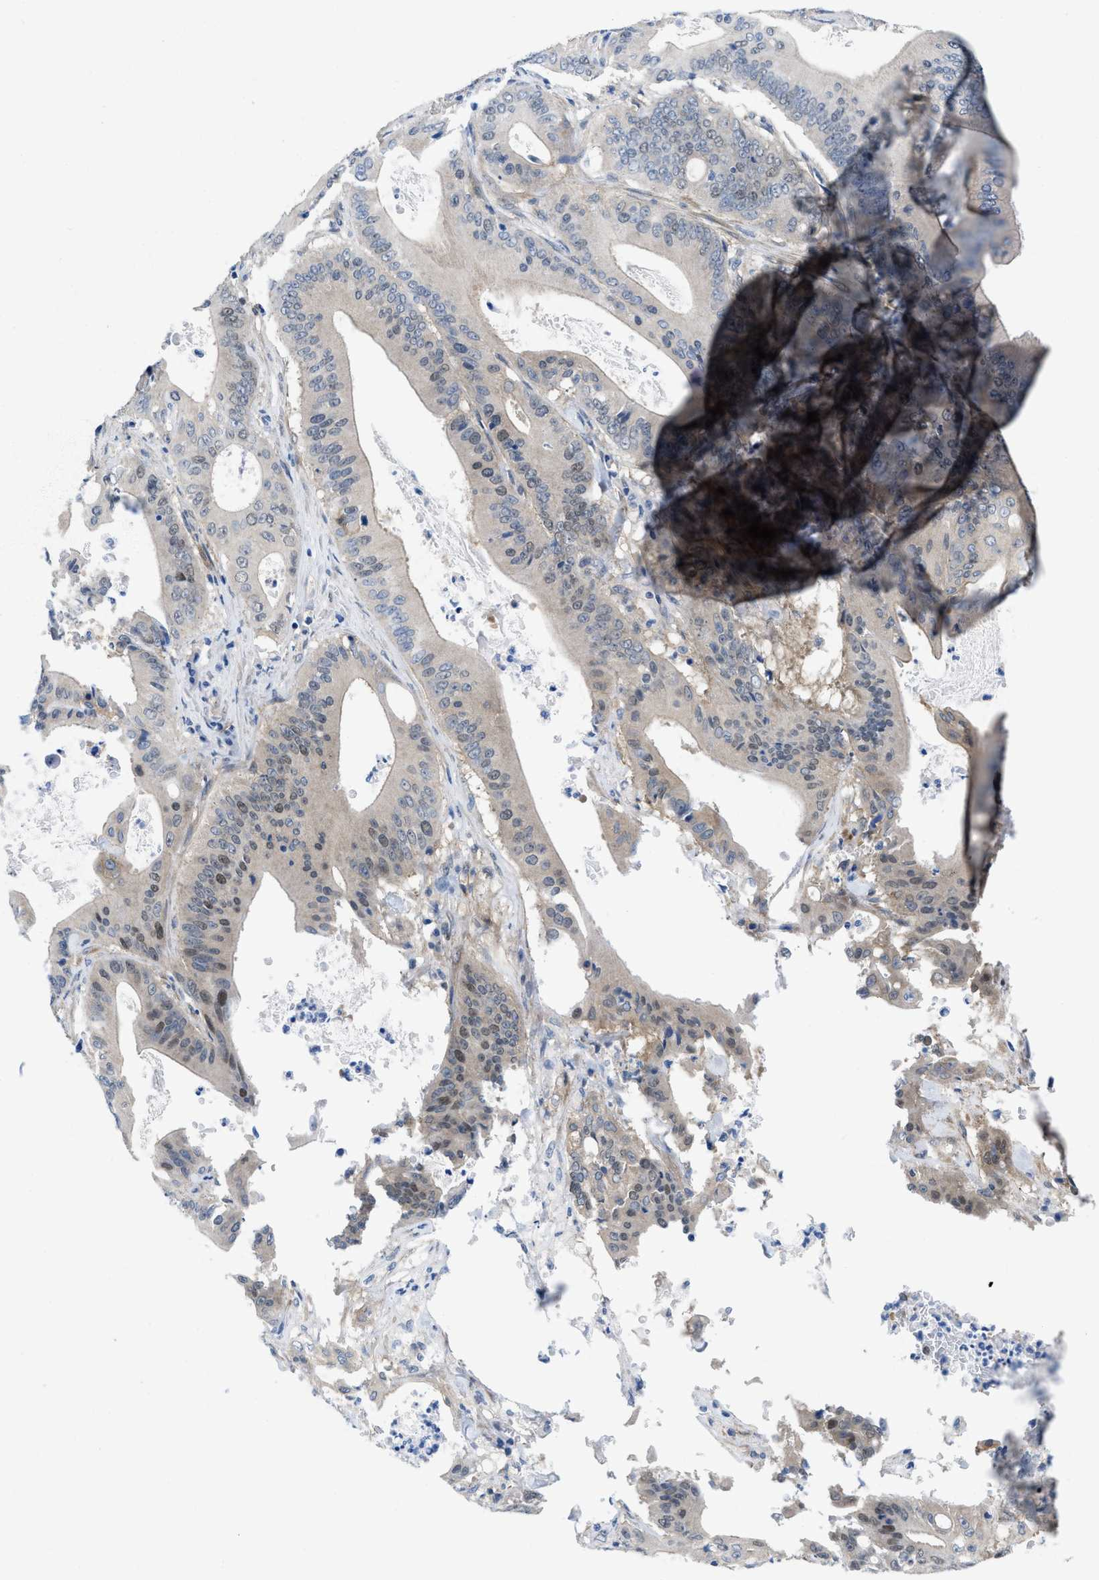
{"staining": {"intensity": "negative", "quantity": "none", "location": "none"}, "tissue": "pancreatic cancer", "cell_type": "Tumor cells", "image_type": "cancer", "snomed": [{"axis": "morphology", "description": "Normal tissue, NOS"}, {"axis": "topography", "description": "Lymph node"}], "caption": "The immunohistochemistry (IHC) histopathology image has no significant positivity in tumor cells of pancreatic cancer tissue. Nuclei are stained in blue.", "gene": "PDLIM5", "patient": {"sex": "male", "age": 62}}